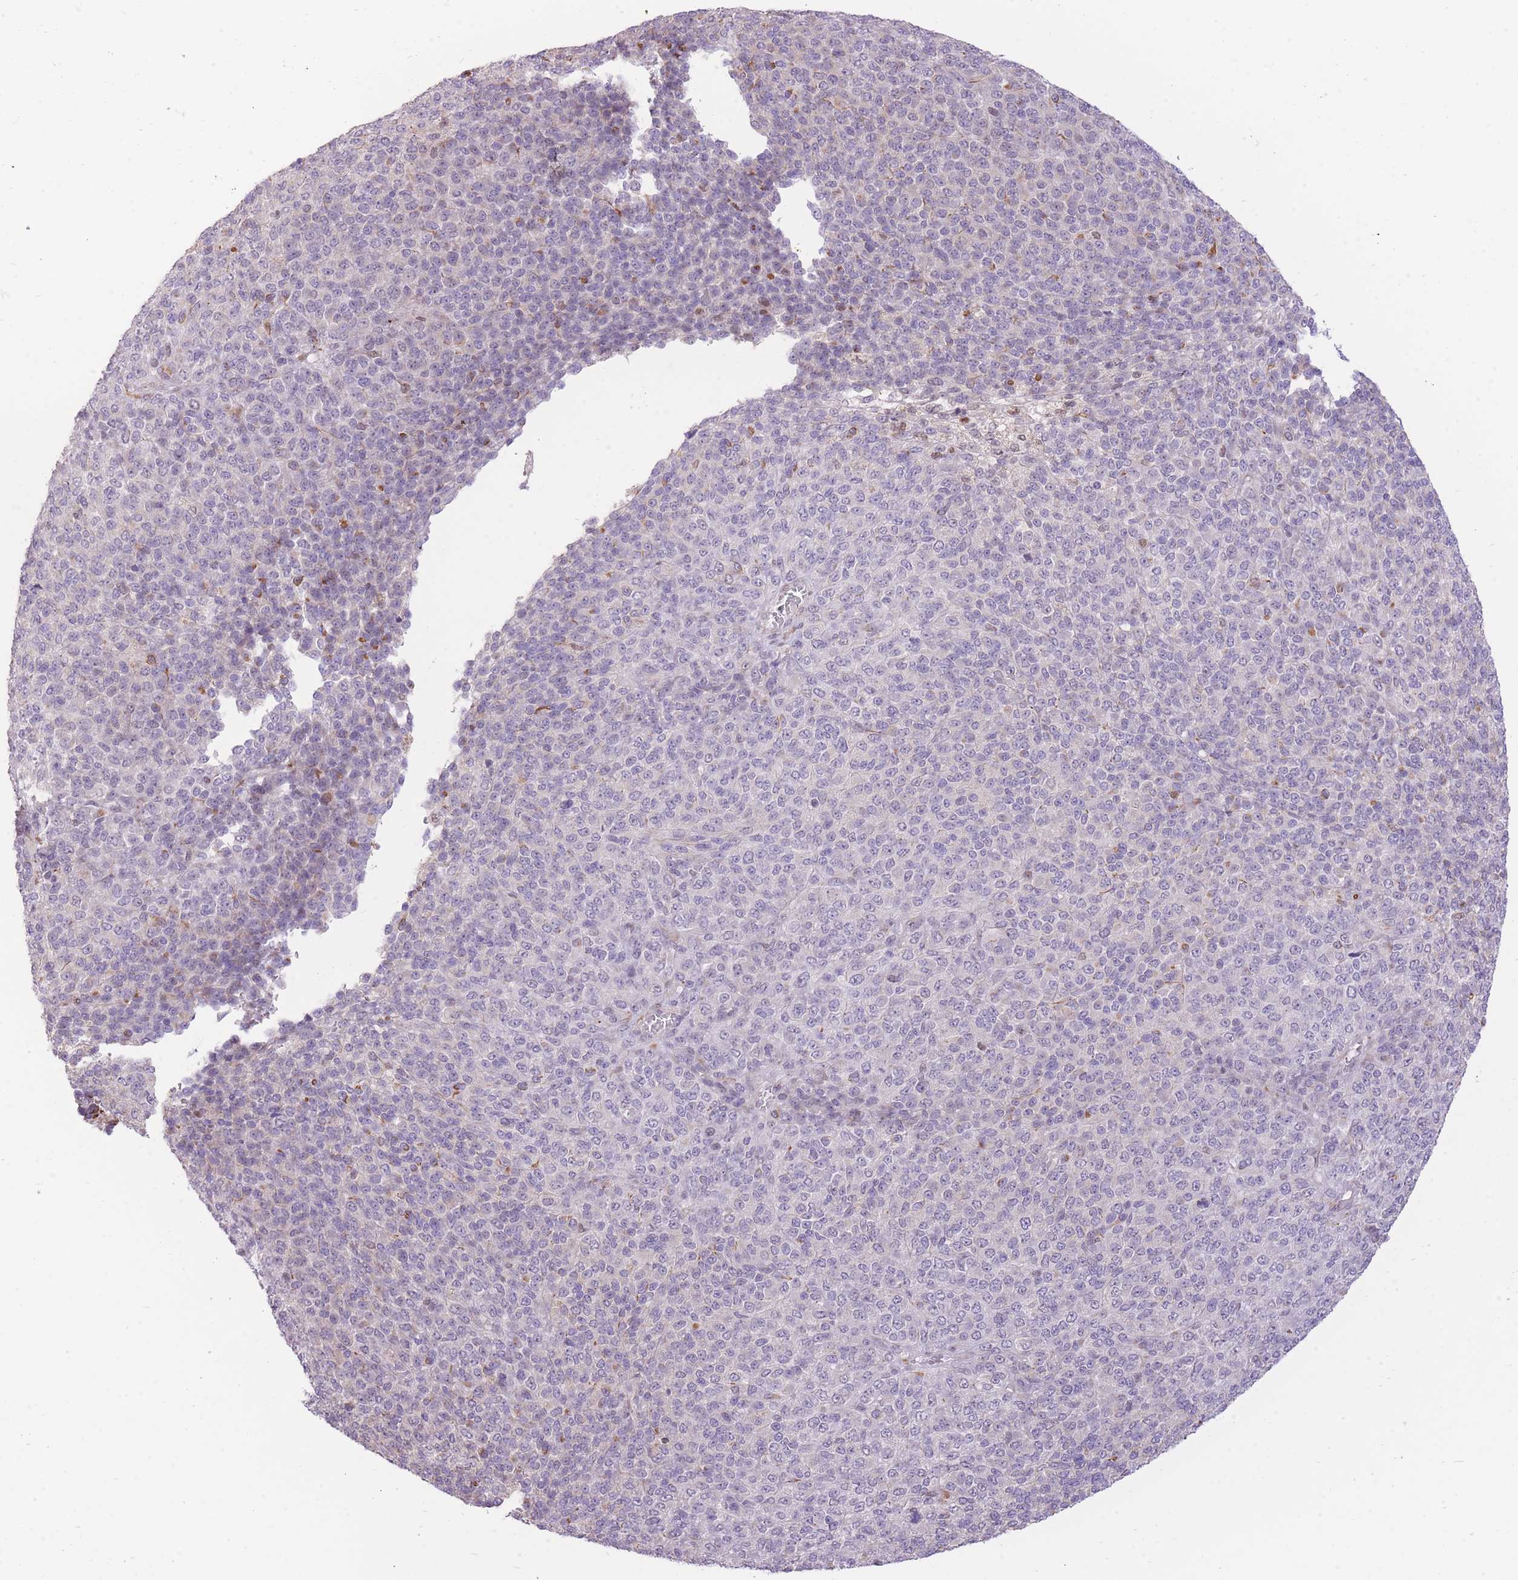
{"staining": {"intensity": "negative", "quantity": "none", "location": "none"}, "tissue": "melanoma", "cell_type": "Tumor cells", "image_type": "cancer", "snomed": [{"axis": "morphology", "description": "Malignant melanoma, Metastatic site"}, {"axis": "topography", "description": "Brain"}], "caption": "There is no significant expression in tumor cells of melanoma.", "gene": "ELL", "patient": {"sex": "female", "age": 56}}